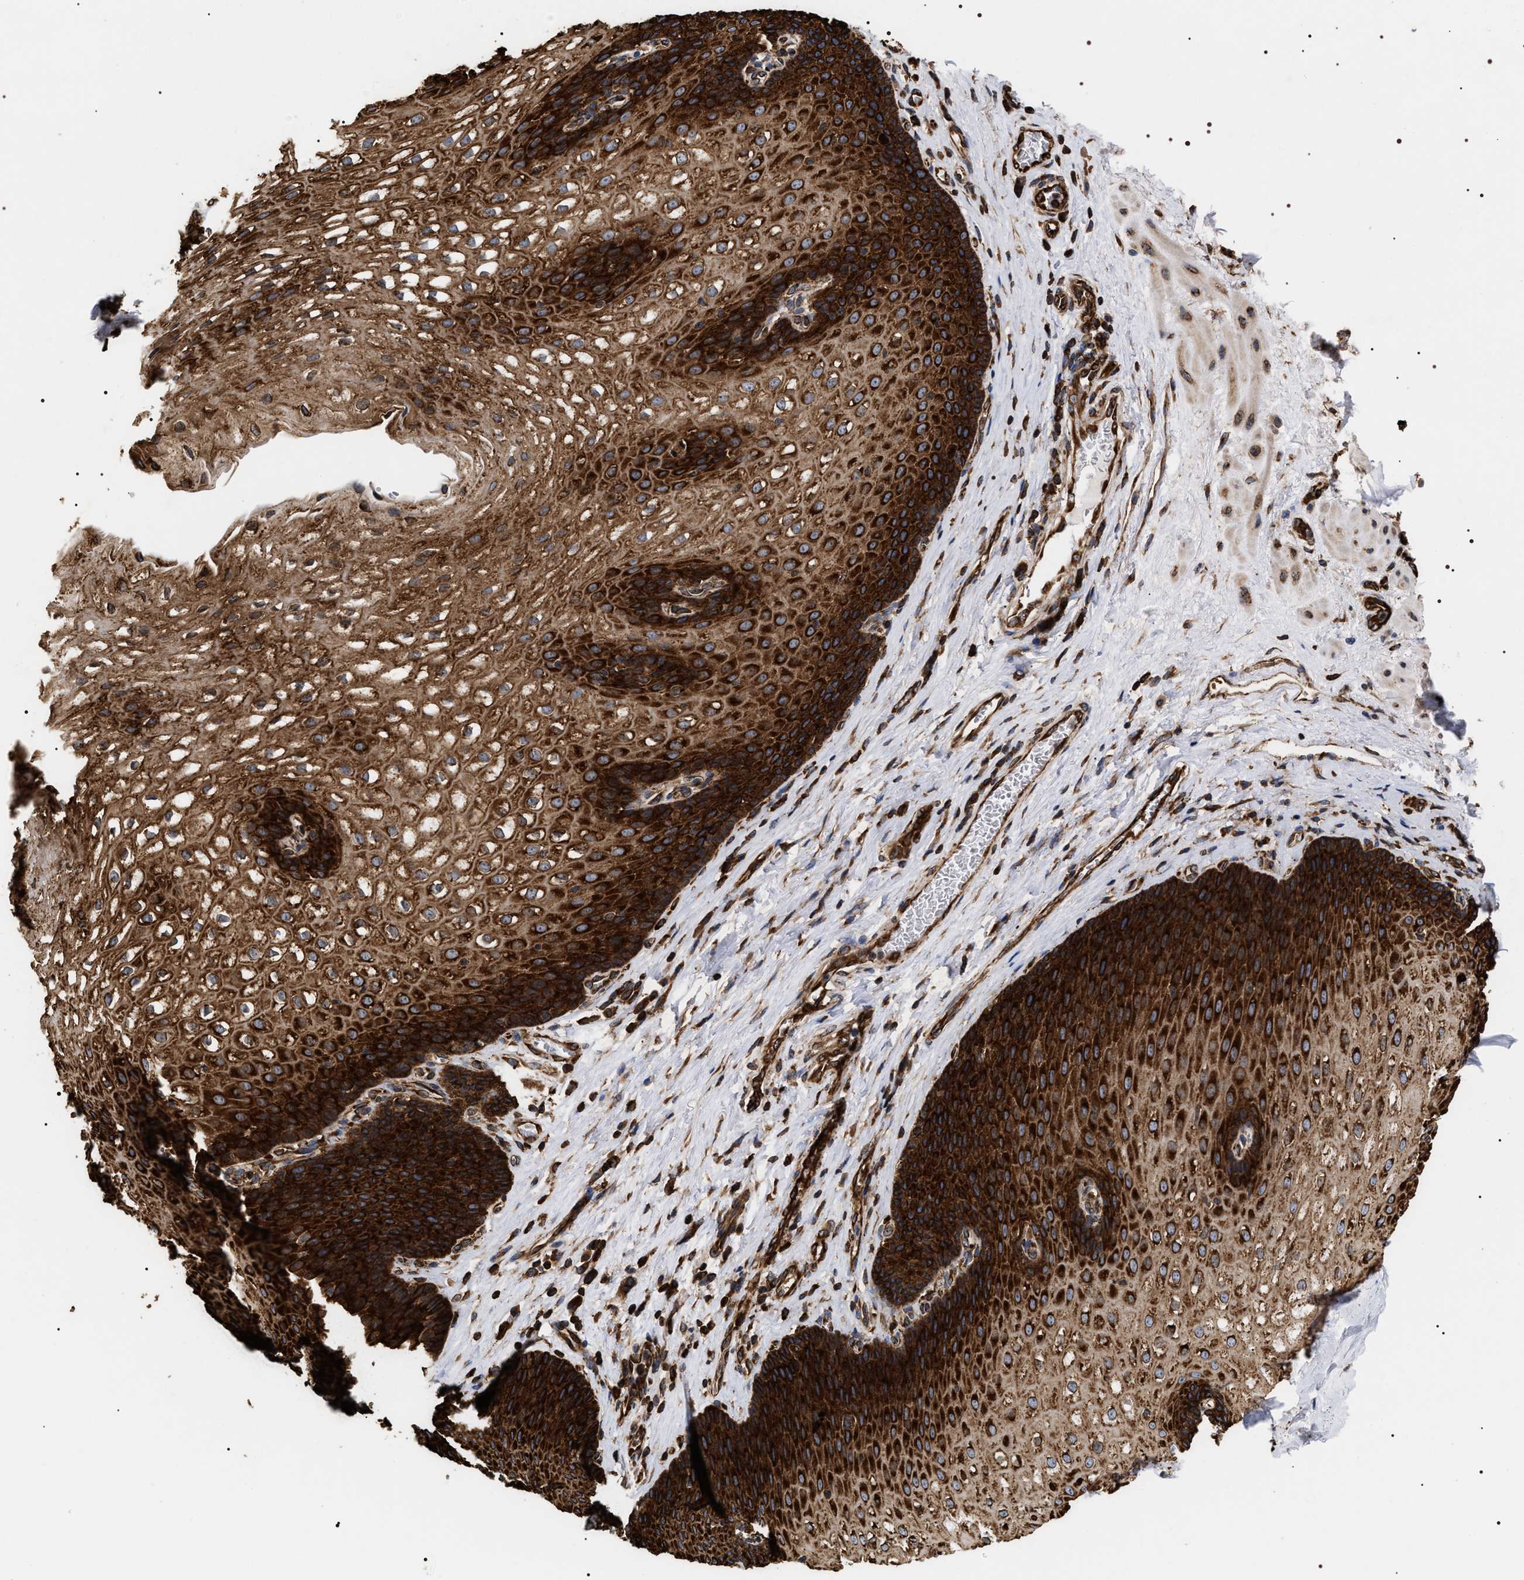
{"staining": {"intensity": "strong", "quantity": ">75%", "location": "cytoplasmic/membranous"}, "tissue": "esophagus", "cell_type": "Squamous epithelial cells", "image_type": "normal", "snomed": [{"axis": "morphology", "description": "Normal tissue, NOS"}, {"axis": "topography", "description": "Esophagus"}], "caption": "Strong cytoplasmic/membranous staining for a protein is appreciated in approximately >75% of squamous epithelial cells of unremarkable esophagus using immunohistochemistry (IHC).", "gene": "SERBP1", "patient": {"sex": "male", "age": 48}}